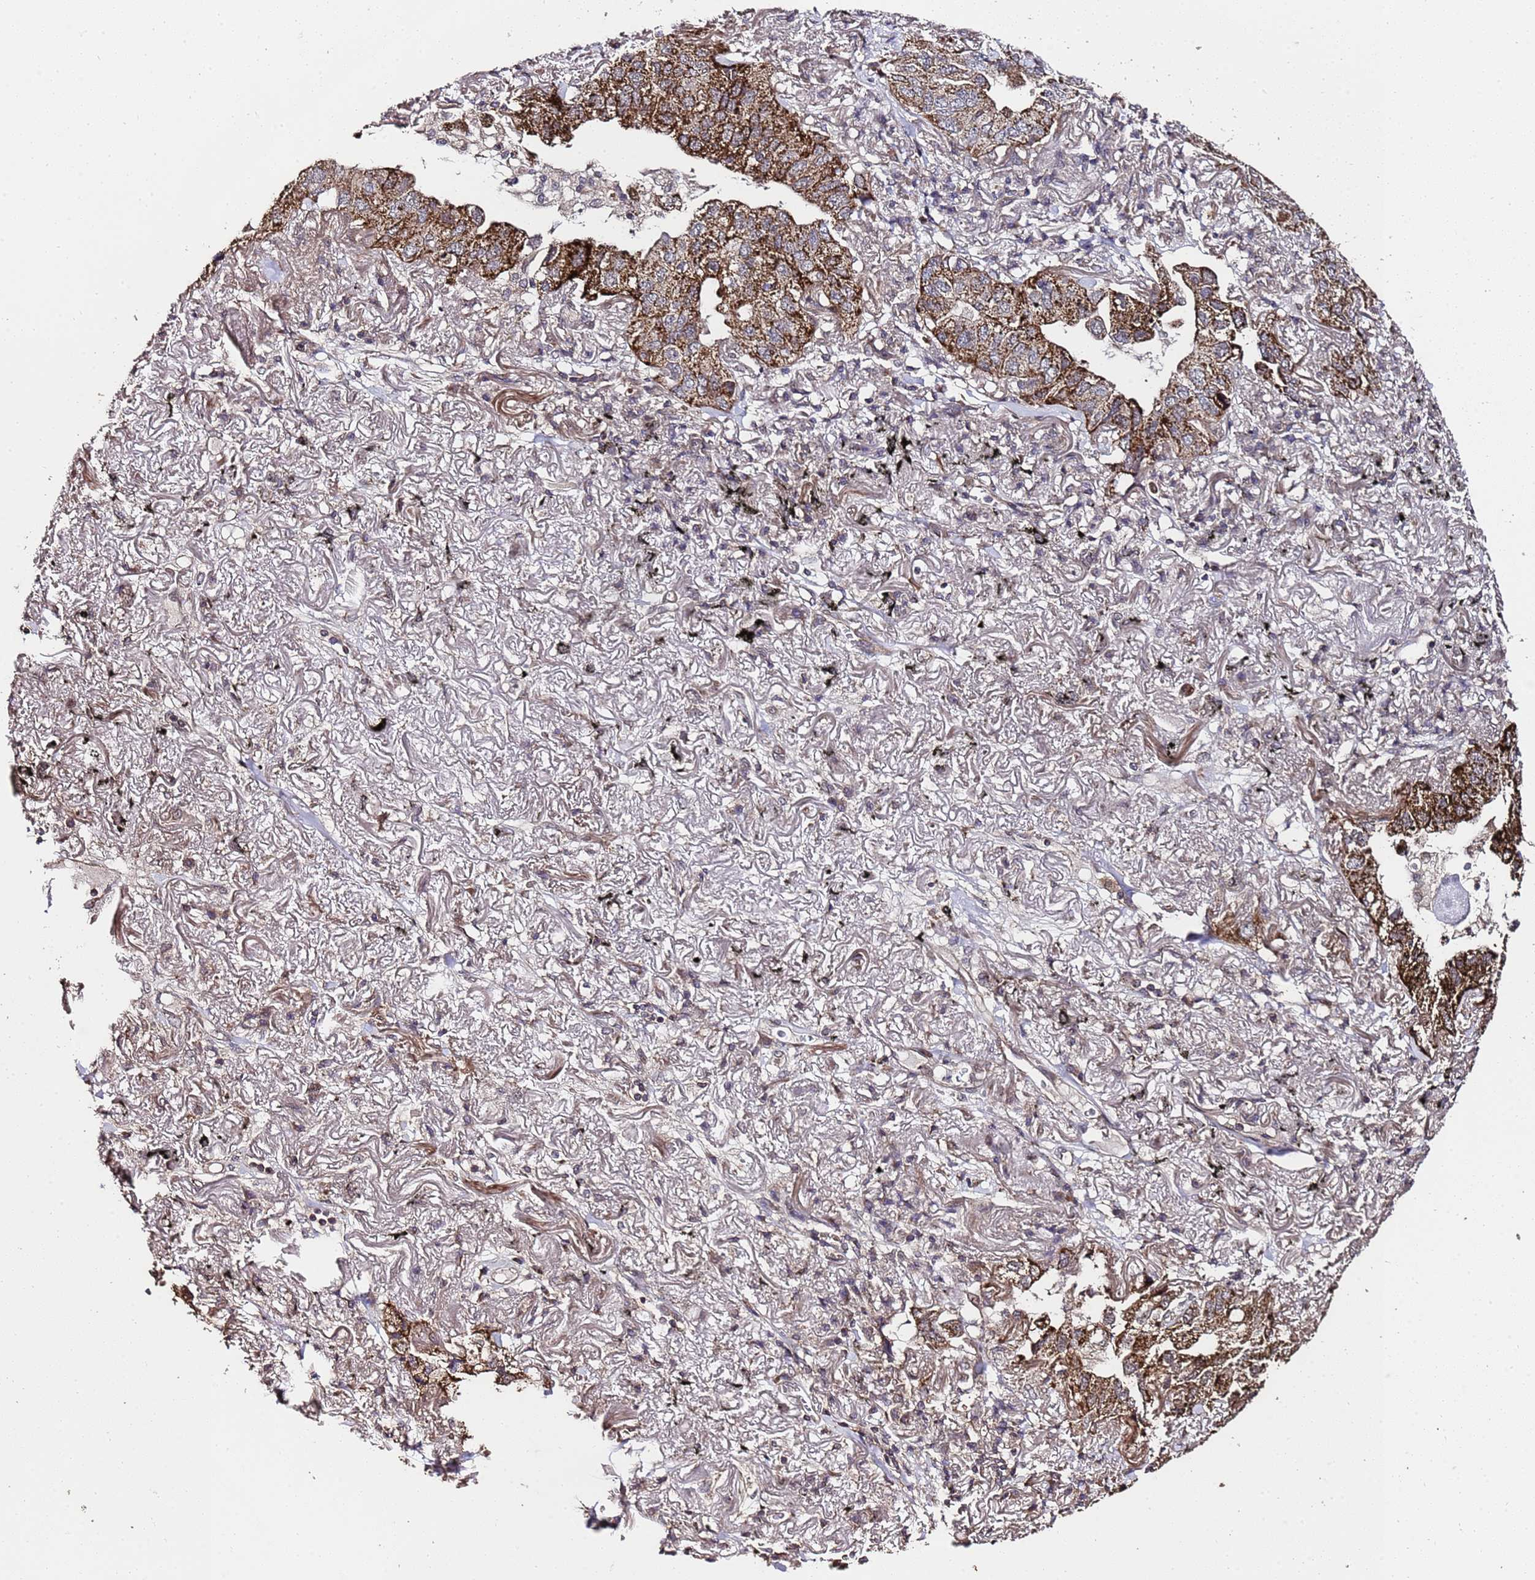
{"staining": {"intensity": "moderate", "quantity": "25%-75%", "location": "cytoplasmic/membranous"}, "tissue": "lung cancer", "cell_type": "Tumor cells", "image_type": "cancer", "snomed": [{"axis": "morphology", "description": "Adenocarcinoma, NOS"}, {"axis": "topography", "description": "Lung"}], "caption": "There is medium levels of moderate cytoplasmic/membranous expression in tumor cells of lung cancer (adenocarcinoma), as demonstrated by immunohistochemical staining (brown color).", "gene": "PRODH", "patient": {"sex": "male", "age": 65}}